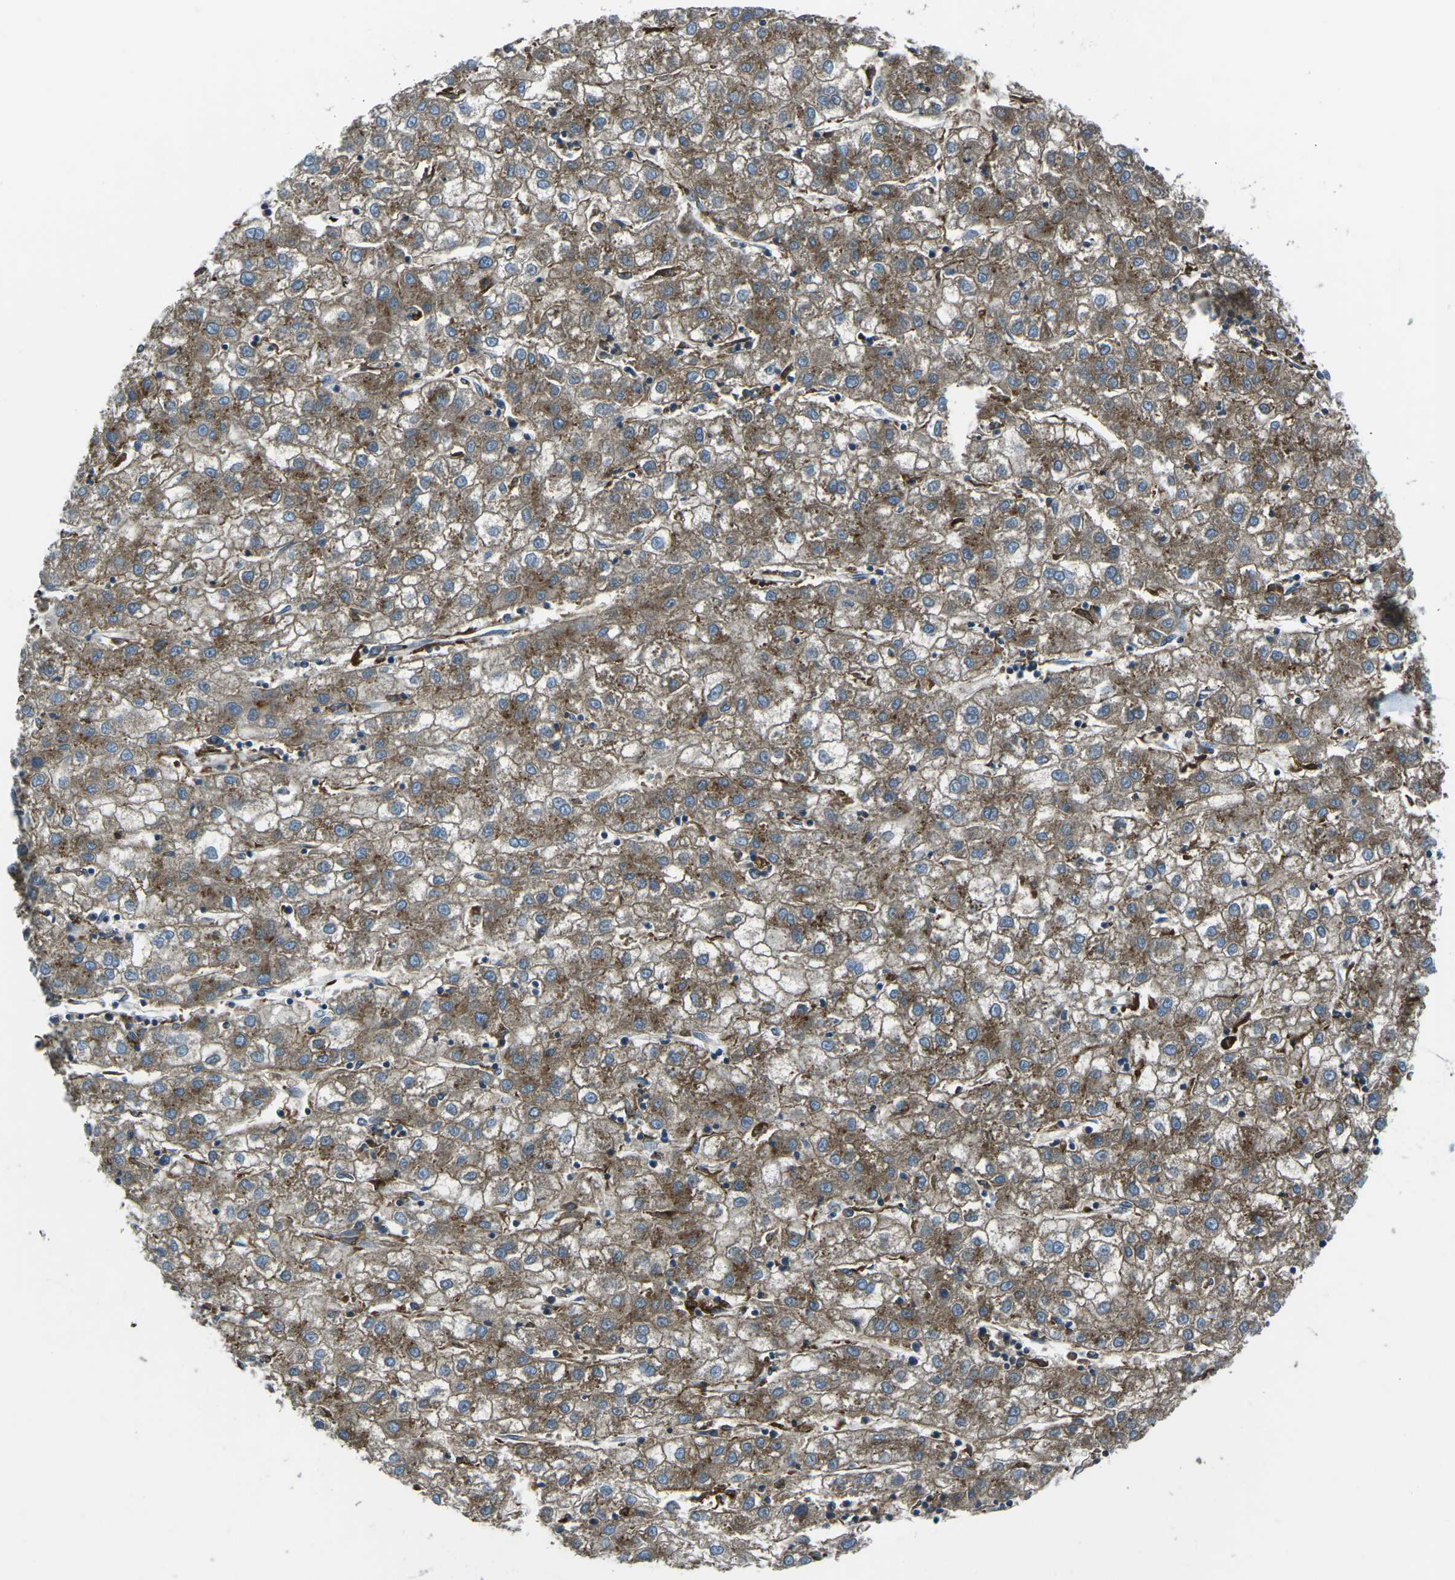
{"staining": {"intensity": "moderate", "quantity": ">75%", "location": "cytoplasmic/membranous"}, "tissue": "liver cancer", "cell_type": "Tumor cells", "image_type": "cancer", "snomed": [{"axis": "morphology", "description": "Carcinoma, Hepatocellular, NOS"}, {"axis": "topography", "description": "Liver"}], "caption": "Human liver cancer stained with a brown dye demonstrates moderate cytoplasmic/membranous positive expression in approximately >75% of tumor cells.", "gene": "CDK17", "patient": {"sex": "male", "age": 72}}